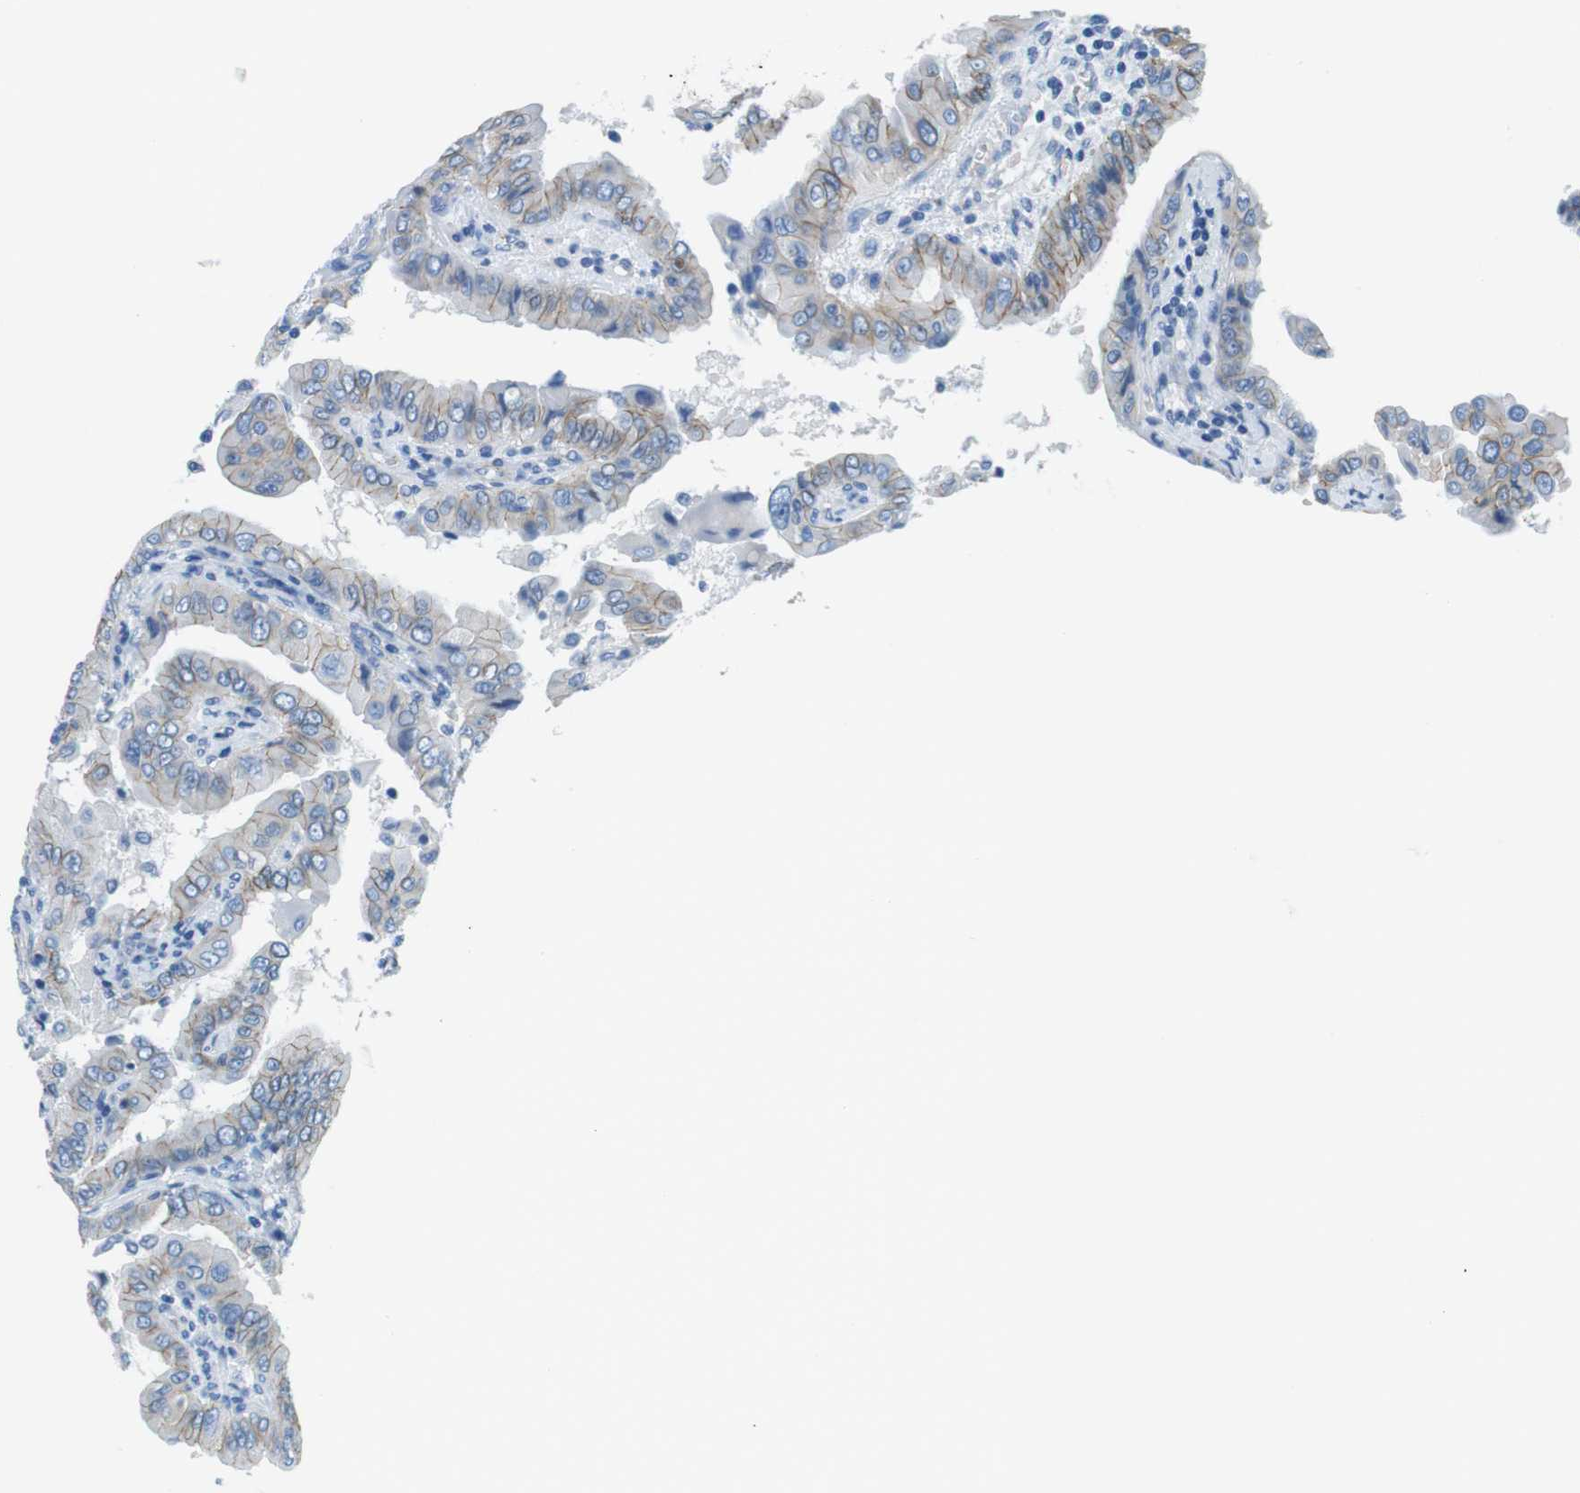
{"staining": {"intensity": "weak", "quantity": ">75%", "location": "cytoplasmic/membranous"}, "tissue": "thyroid cancer", "cell_type": "Tumor cells", "image_type": "cancer", "snomed": [{"axis": "morphology", "description": "Papillary adenocarcinoma, NOS"}, {"axis": "topography", "description": "Thyroid gland"}], "caption": "Tumor cells demonstrate low levels of weak cytoplasmic/membranous positivity in about >75% of cells in human papillary adenocarcinoma (thyroid).", "gene": "SLC6A6", "patient": {"sex": "male", "age": 33}}